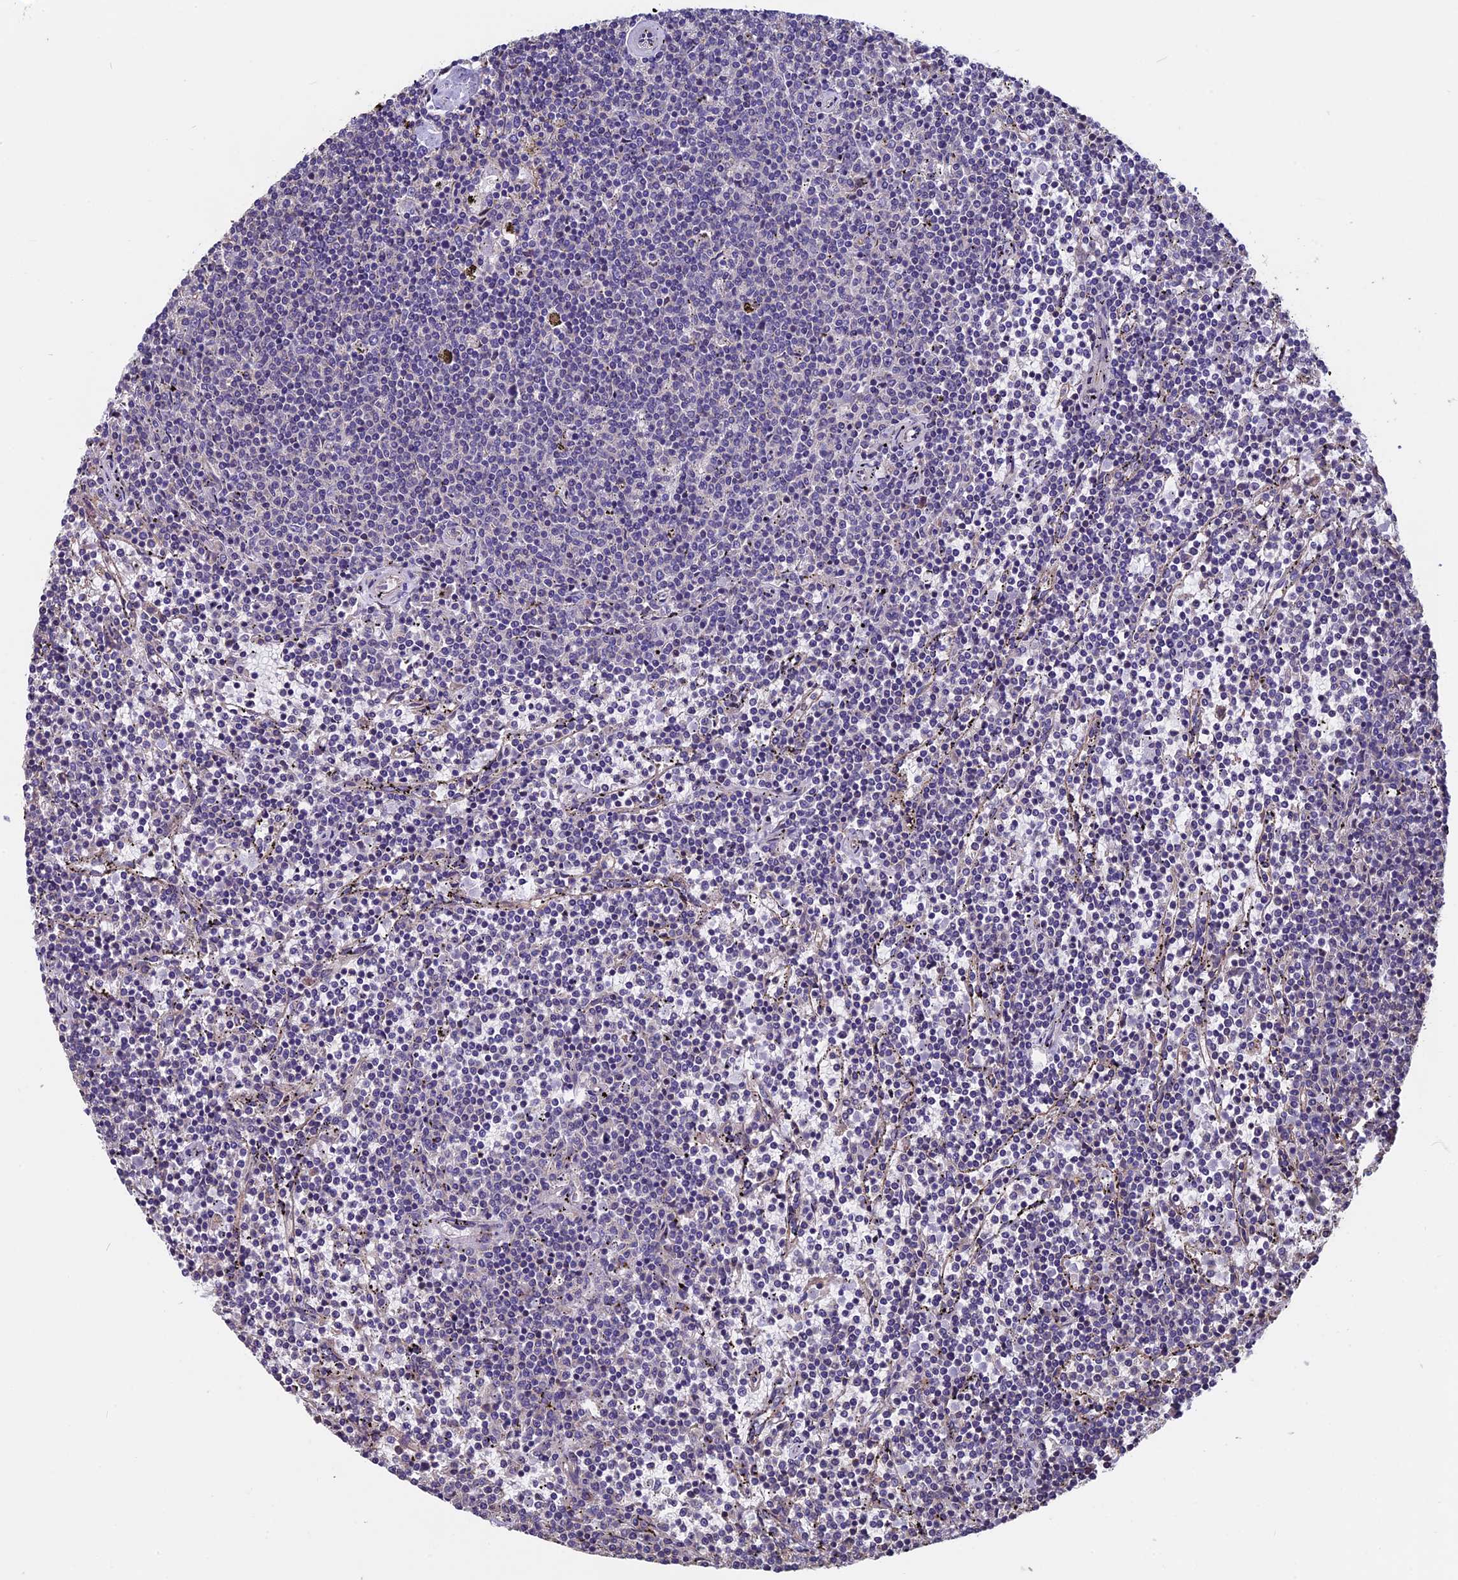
{"staining": {"intensity": "negative", "quantity": "none", "location": "none"}, "tissue": "lymphoma", "cell_type": "Tumor cells", "image_type": "cancer", "snomed": [{"axis": "morphology", "description": "Malignant lymphoma, non-Hodgkin's type, Low grade"}, {"axis": "topography", "description": "Spleen"}], "caption": "High magnification brightfield microscopy of low-grade malignant lymphoma, non-Hodgkin's type stained with DAB (3,3'-diaminobenzidine) (brown) and counterstained with hematoxylin (blue): tumor cells show no significant expression.", "gene": "CCDC153", "patient": {"sex": "female", "age": 50}}